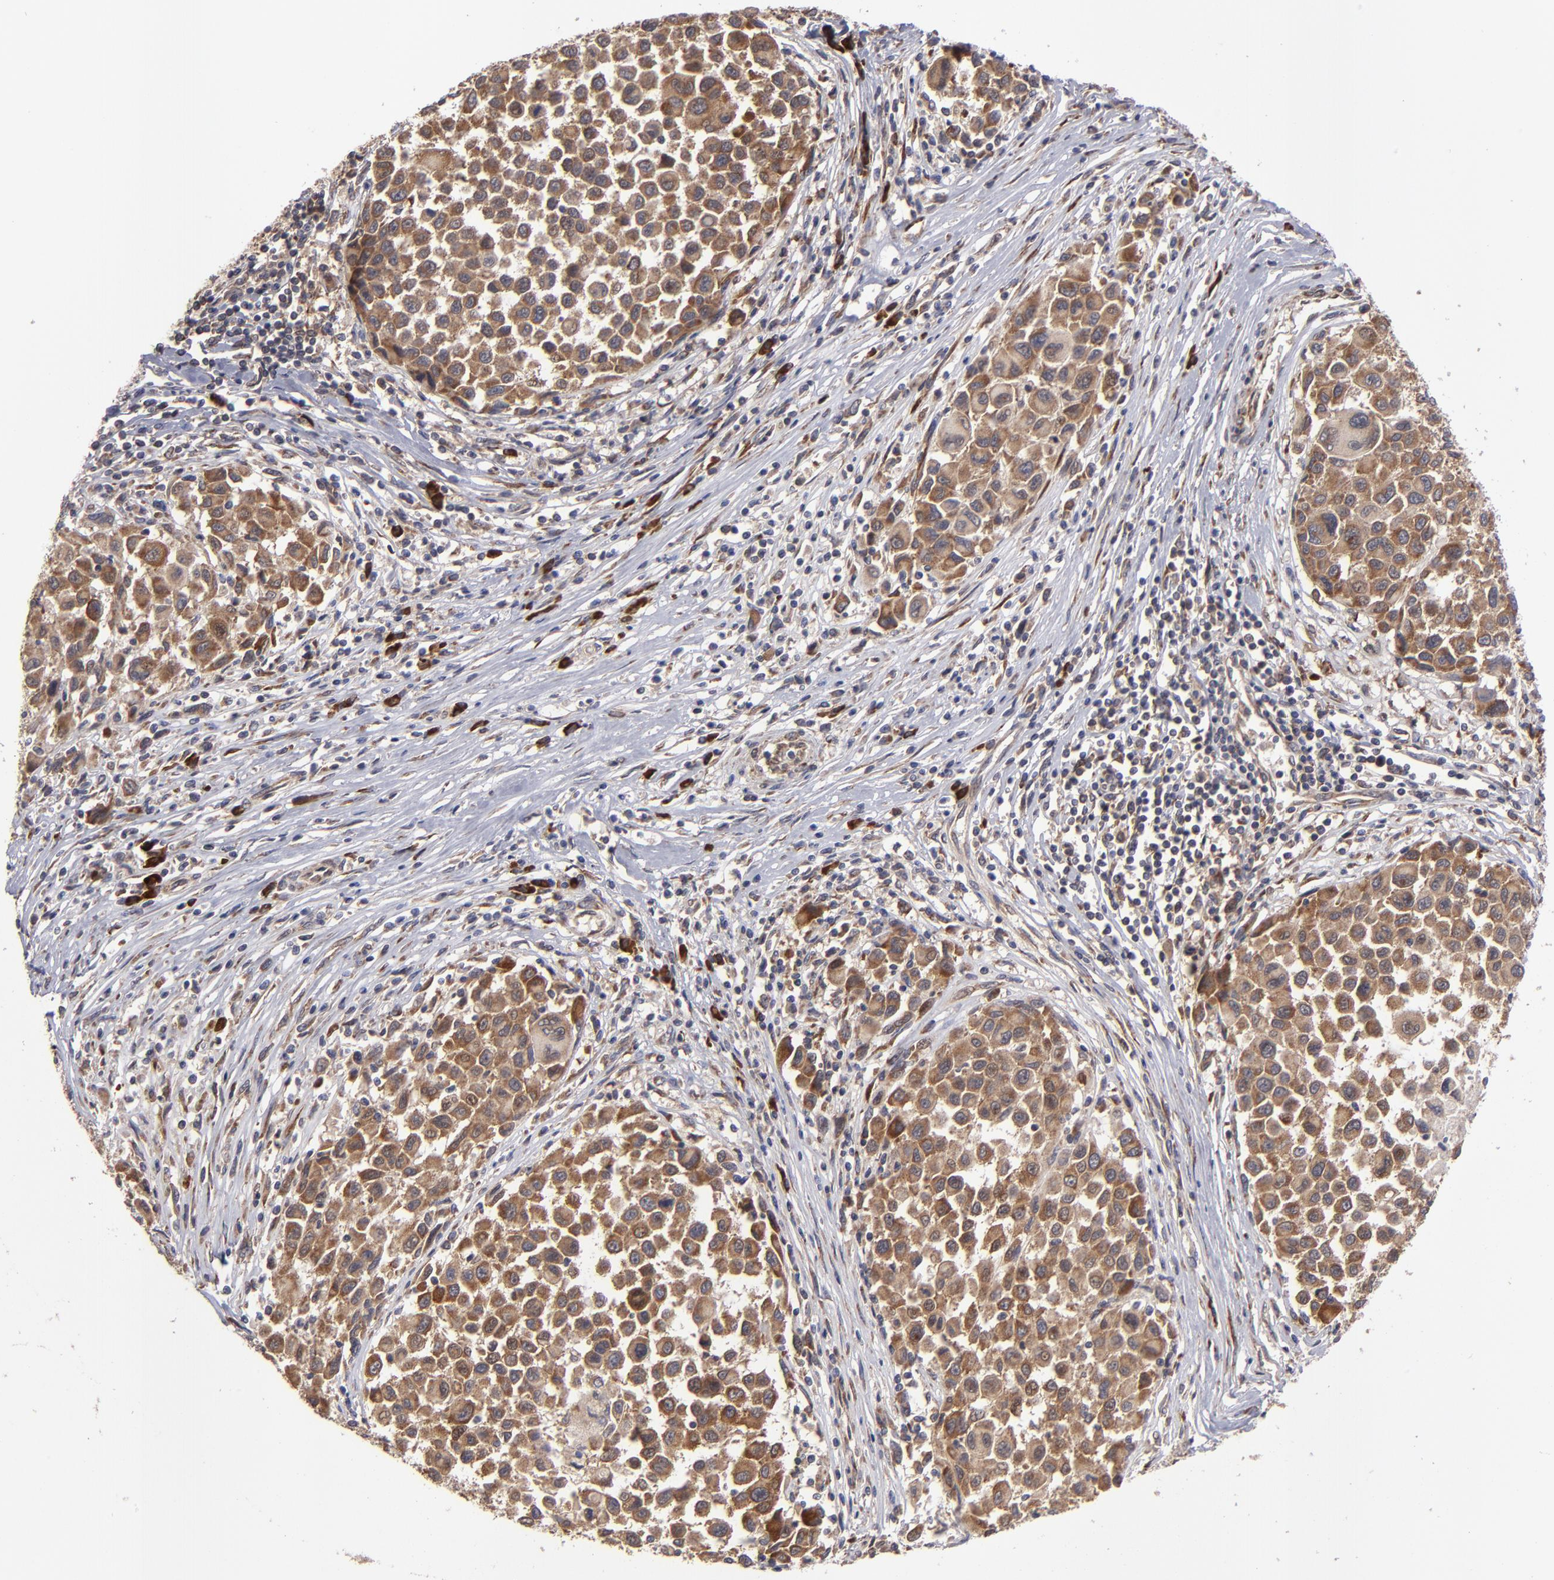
{"staining": {"intensity": "strong", "quantity": ">75%", "location": "cytoplasmic/membranous"}, "tissue": "melanoma", "cell_type": "Tumor cells", "image_type": "cancer", "snomed": [{"axis": "morphology", "description": "Malignant melanoma, Metastatic site"}, {"axis": "topography", "description": "Lymph node"}], "caption": "IHC photomicrograph of neoplastic tissue: melanoma stained using immunohistochemistry (IHC) displays high levels of strong protein expression localized specifically in the cytoplasmic/membranous of tumor cells, appearing as a cytoplasmic/membranous brown color.", "gene": "SND1", "patient": {"sex": "male", "age": 61}}